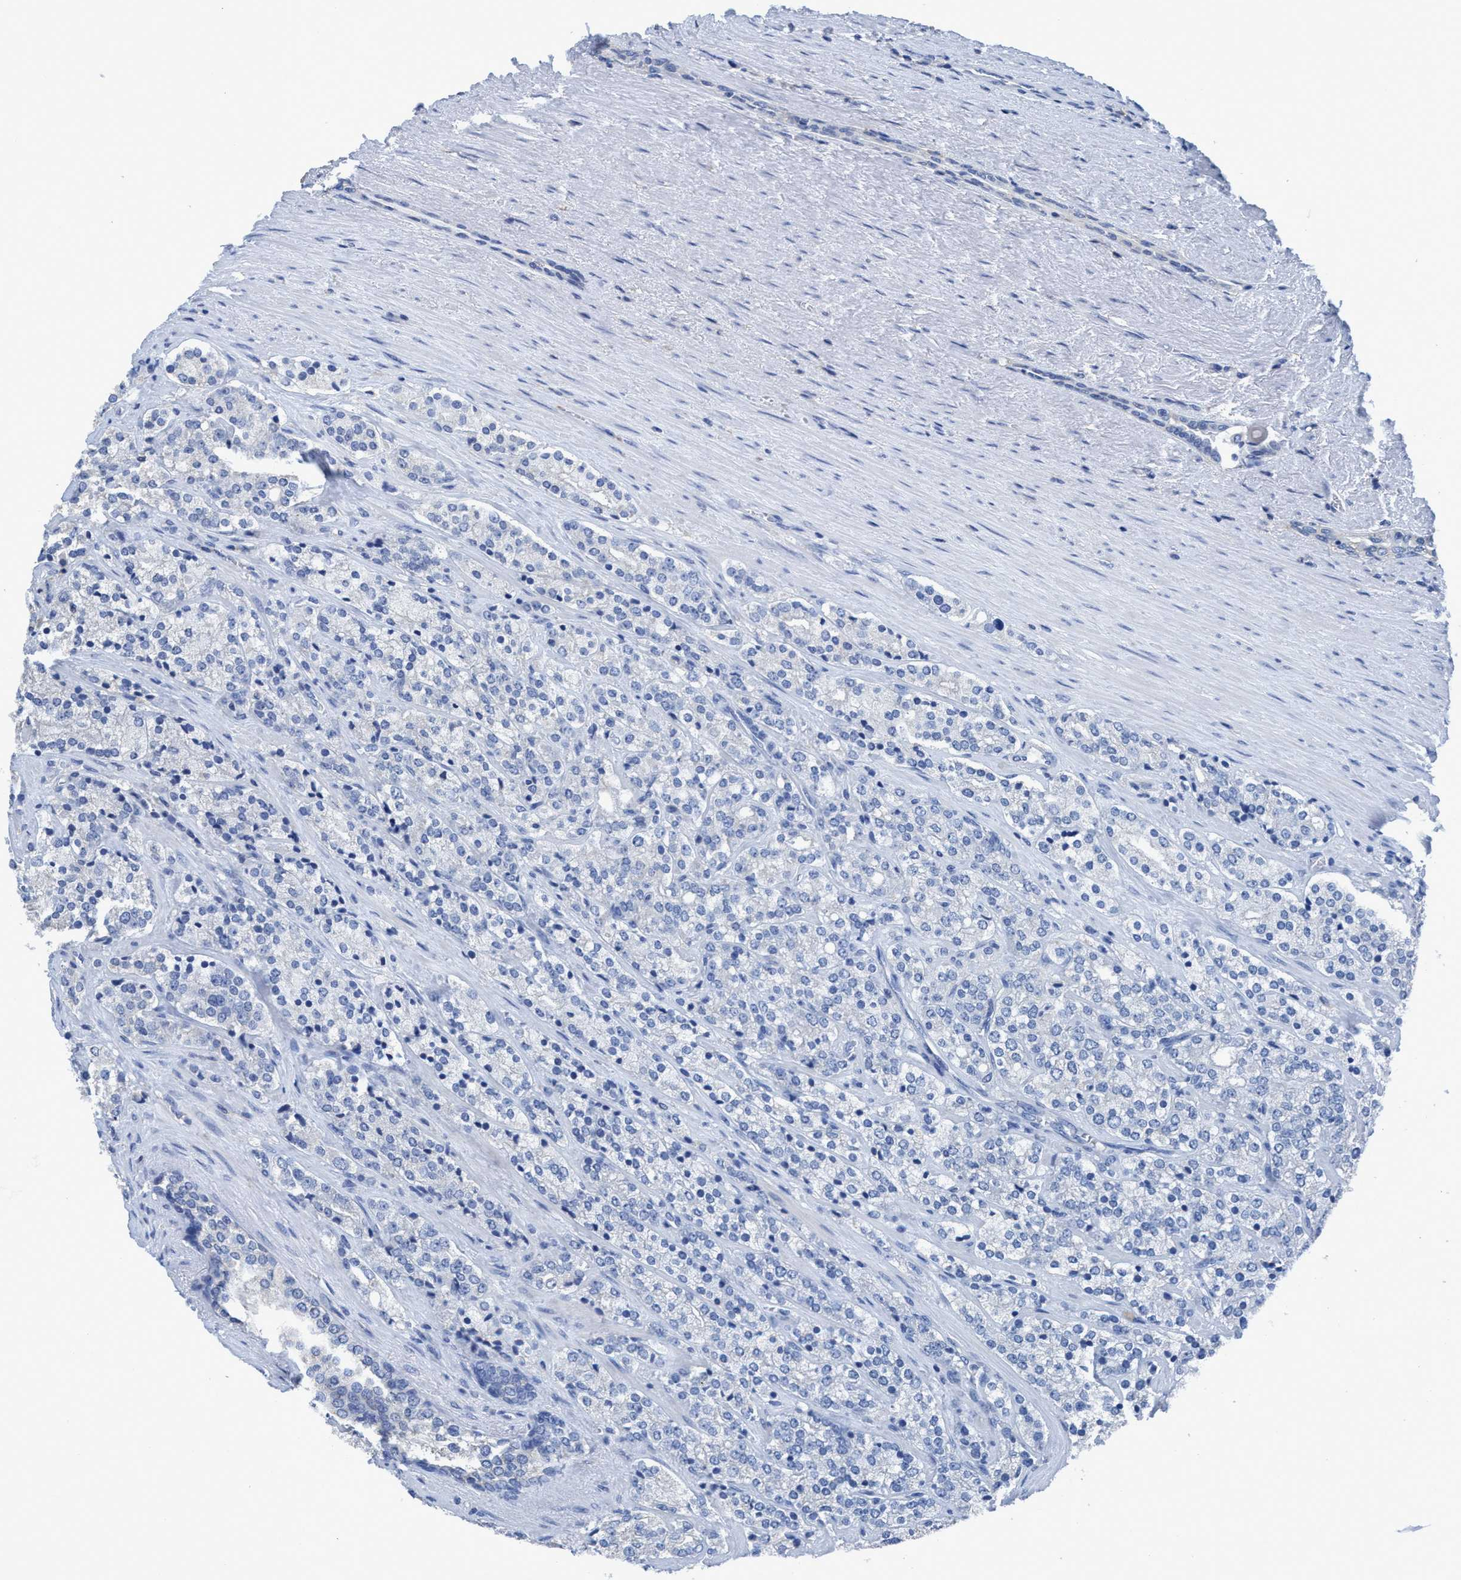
{"staining": {"intensity": "negative", "quantity": "none", "location": "none"}, "tissue": "prostate cancer", "cell_type": "Tumor cells", "image_type": "cancer", "snomed": [{"axis": "morphology", "description": "Adenocarcinoma, High grade"}, {"axis": "topography", "description": "Prostate"}], "caption": "IHC image of human prostate cancer stained for a protein (brown), which displays no staining in tumor cells.", "gene": "DNAI1", "patient": {"sex": "male", "age": 71}}